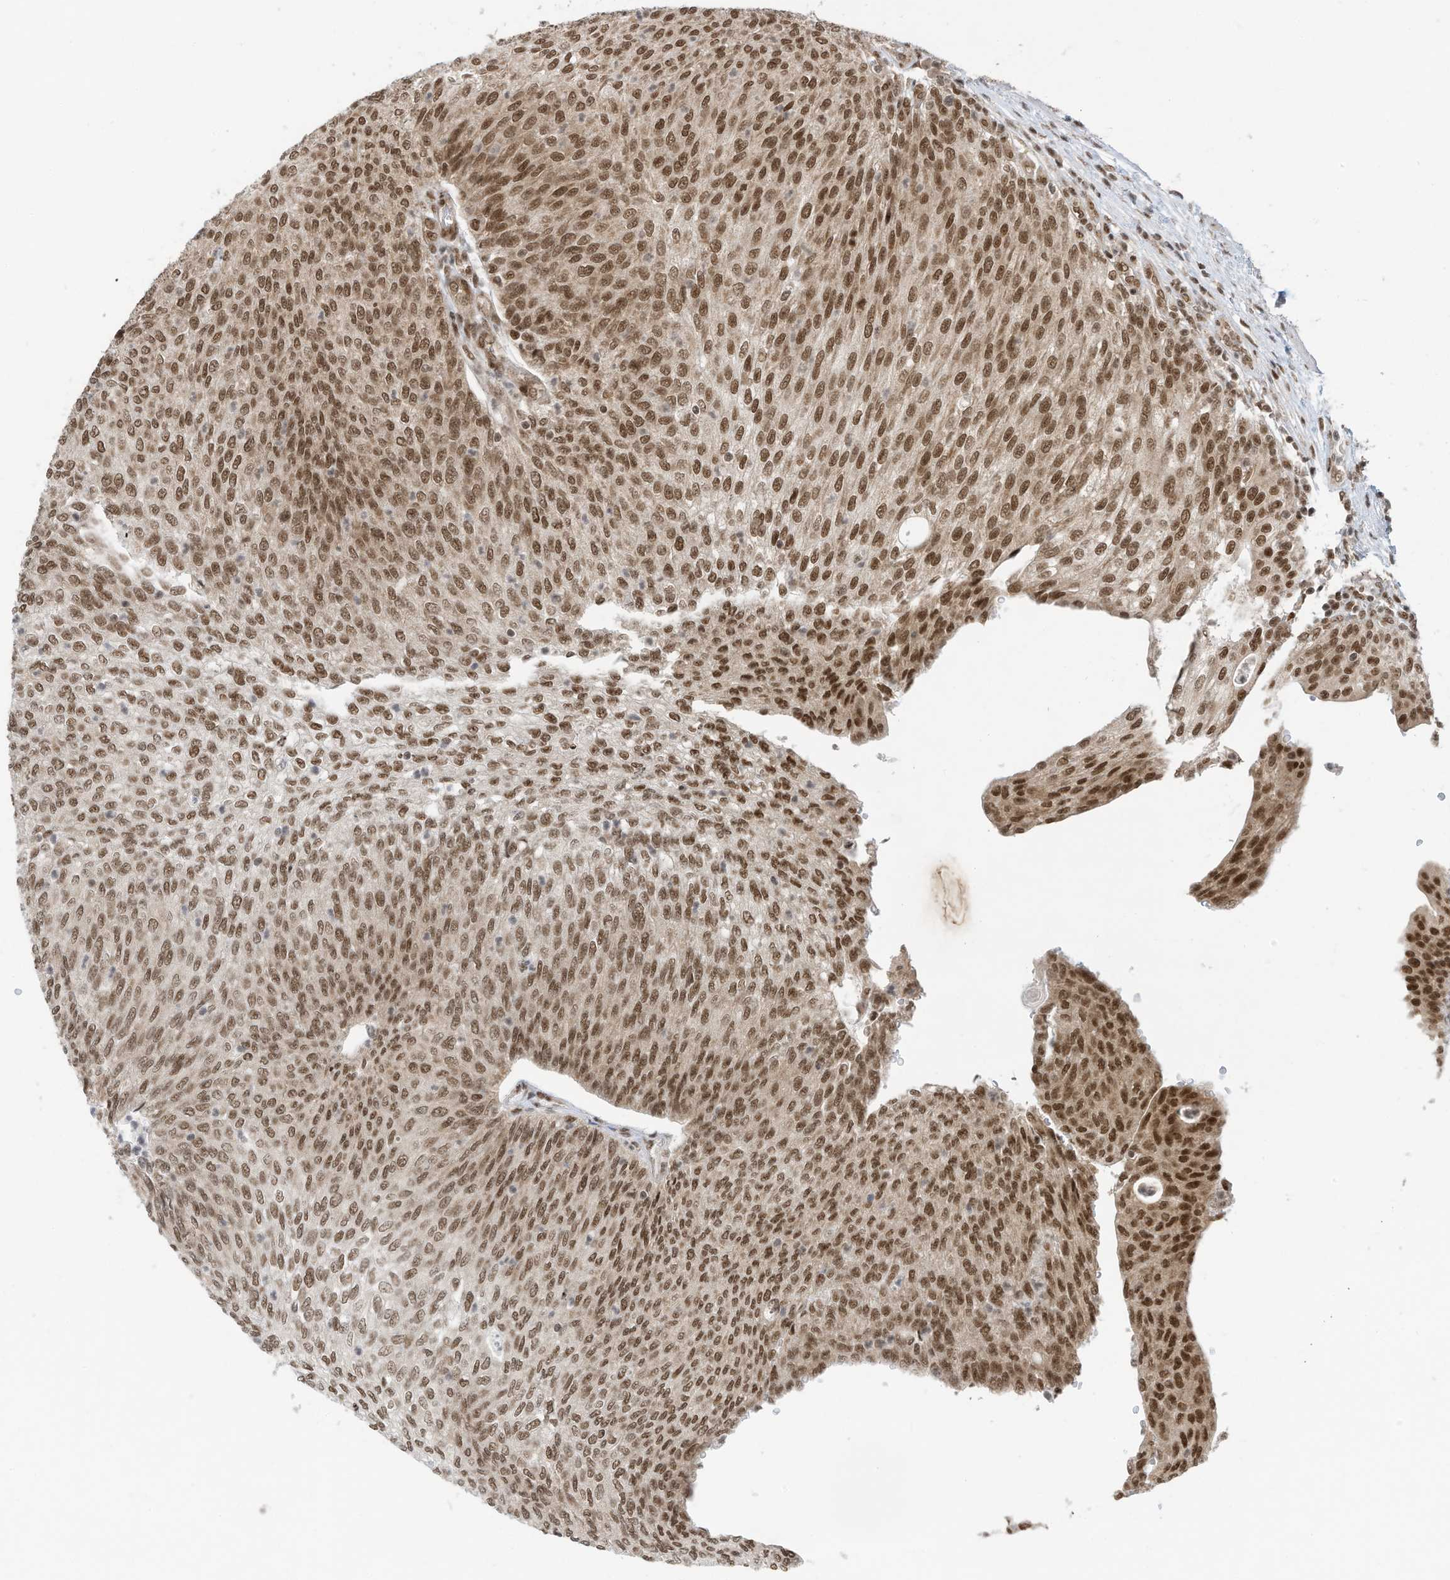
{"staining": {"intensity": "strong", "quantity": "25%-75%", "location": "nuclear"}, "tissue": "urothelial cancer", "cell_type": "Tumor cells", "image_type": "cancer", "snomed": [{"axis": "morphology", "description": "Urothelial carcinoma, Low grade"}, {"axis": "topography", "description": "Urinary bladder"}], "caption": "Immunohistochemical staining of low-grade urothelial carcinoma demonstrates high levels of strong nuclear protein positivity in about 25%-75% of tumor cells. (Brightfield microscopy of DAB IHC at high magnification).", "gene": "AURKAIP1", "patient": {"sex": "female", "age": 79}}